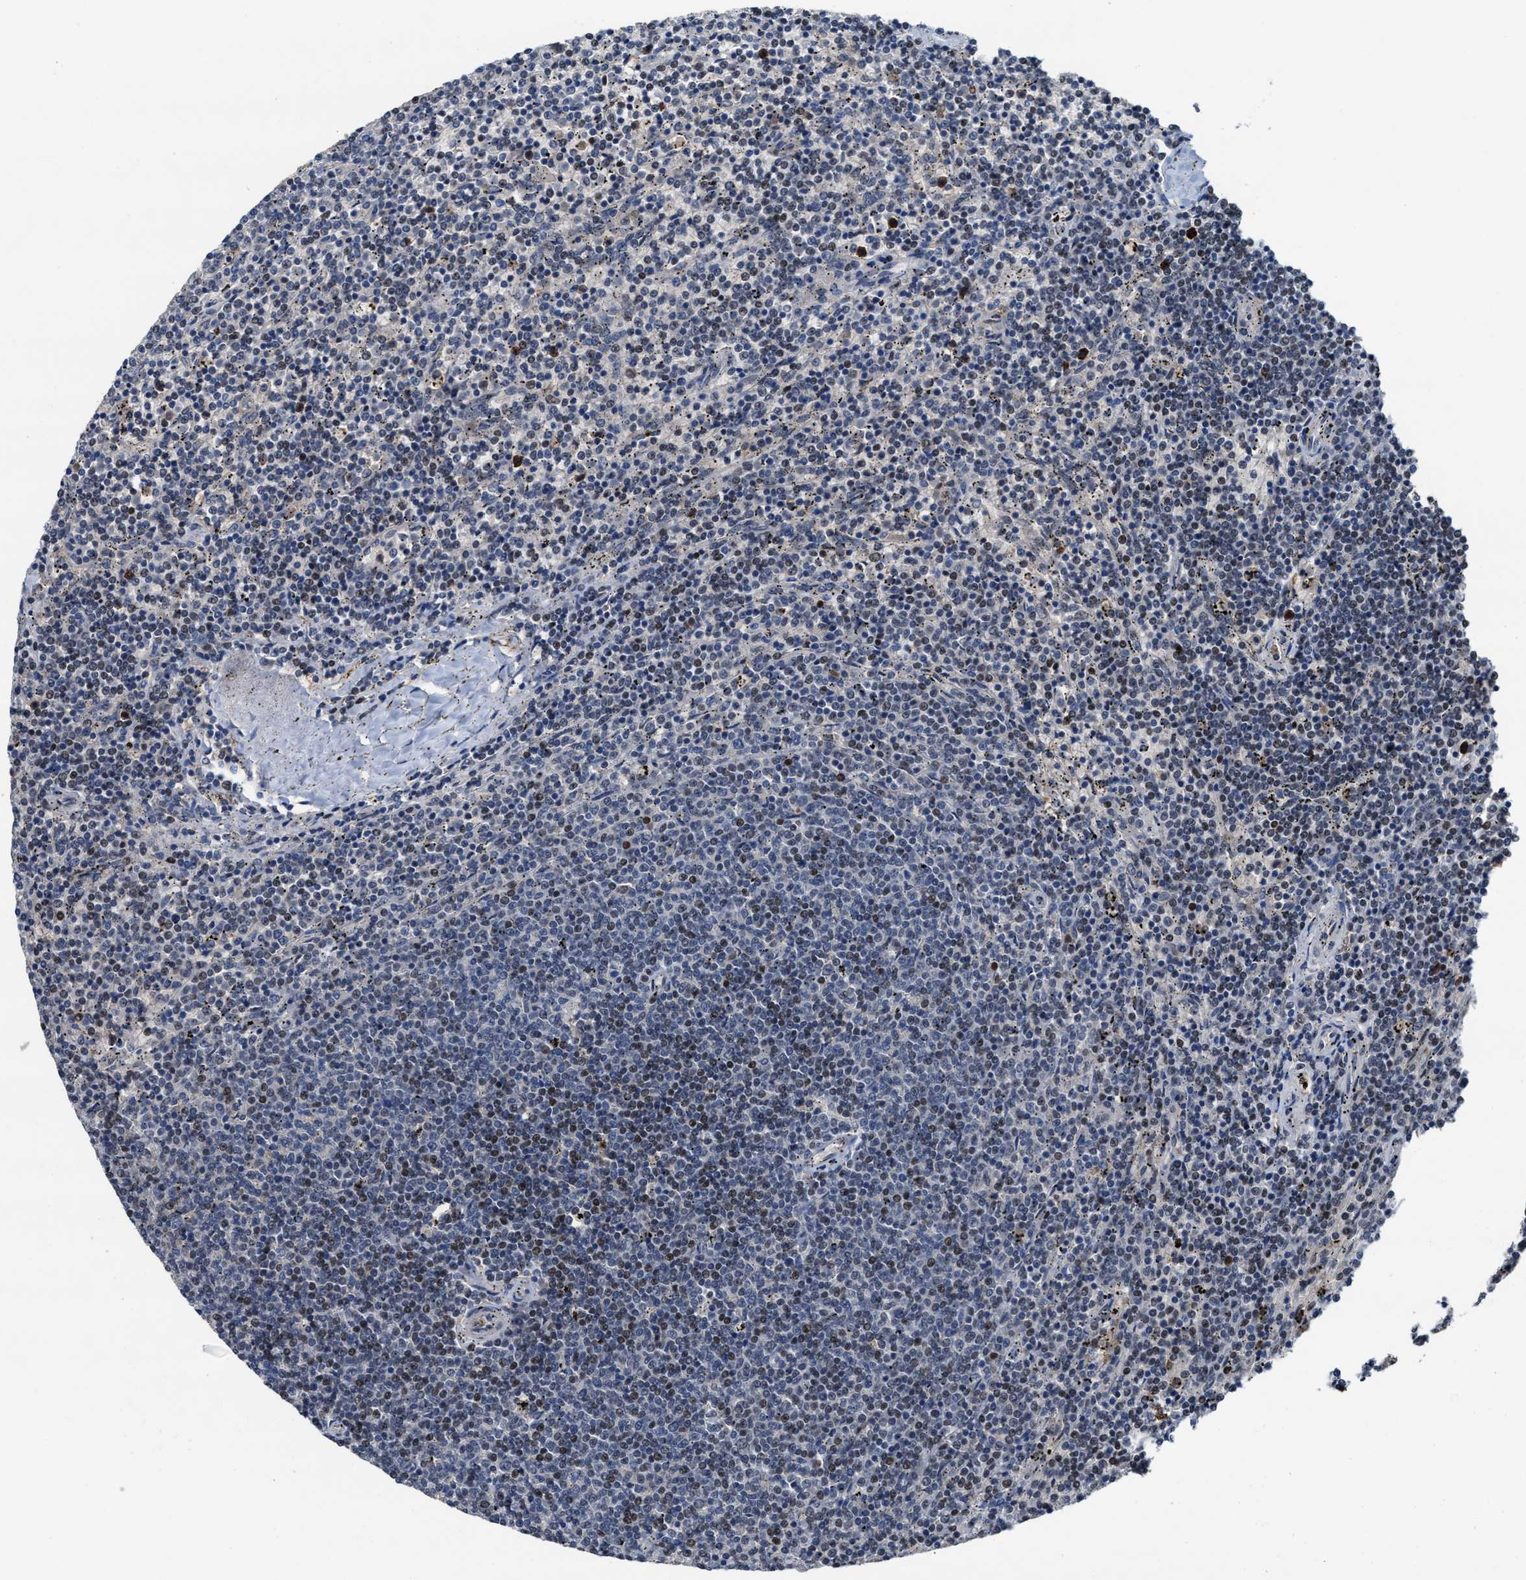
{"staining": {"intensity": "moderate", "quantity": "<25%", "location": "nuclear"}, "tissue": "lymphoma", "cell_type": "Tumor cells", "image_type": "cancer", "snomed": [{"axis": "morphology", "description": "Malignant lymphoma, non-Hodgkin's type, Low grade"}, {"axis": "topography", "description": "Spleen"}], "caption": "Protein expression analysis of human low-grade malignant lymphoma, non-Hodgkin's type reveals moderate nuclear expression in approximately <25% of tumor cells.", "gene": "ZNF20", "patient": {"sex": "female", "age": 50}}